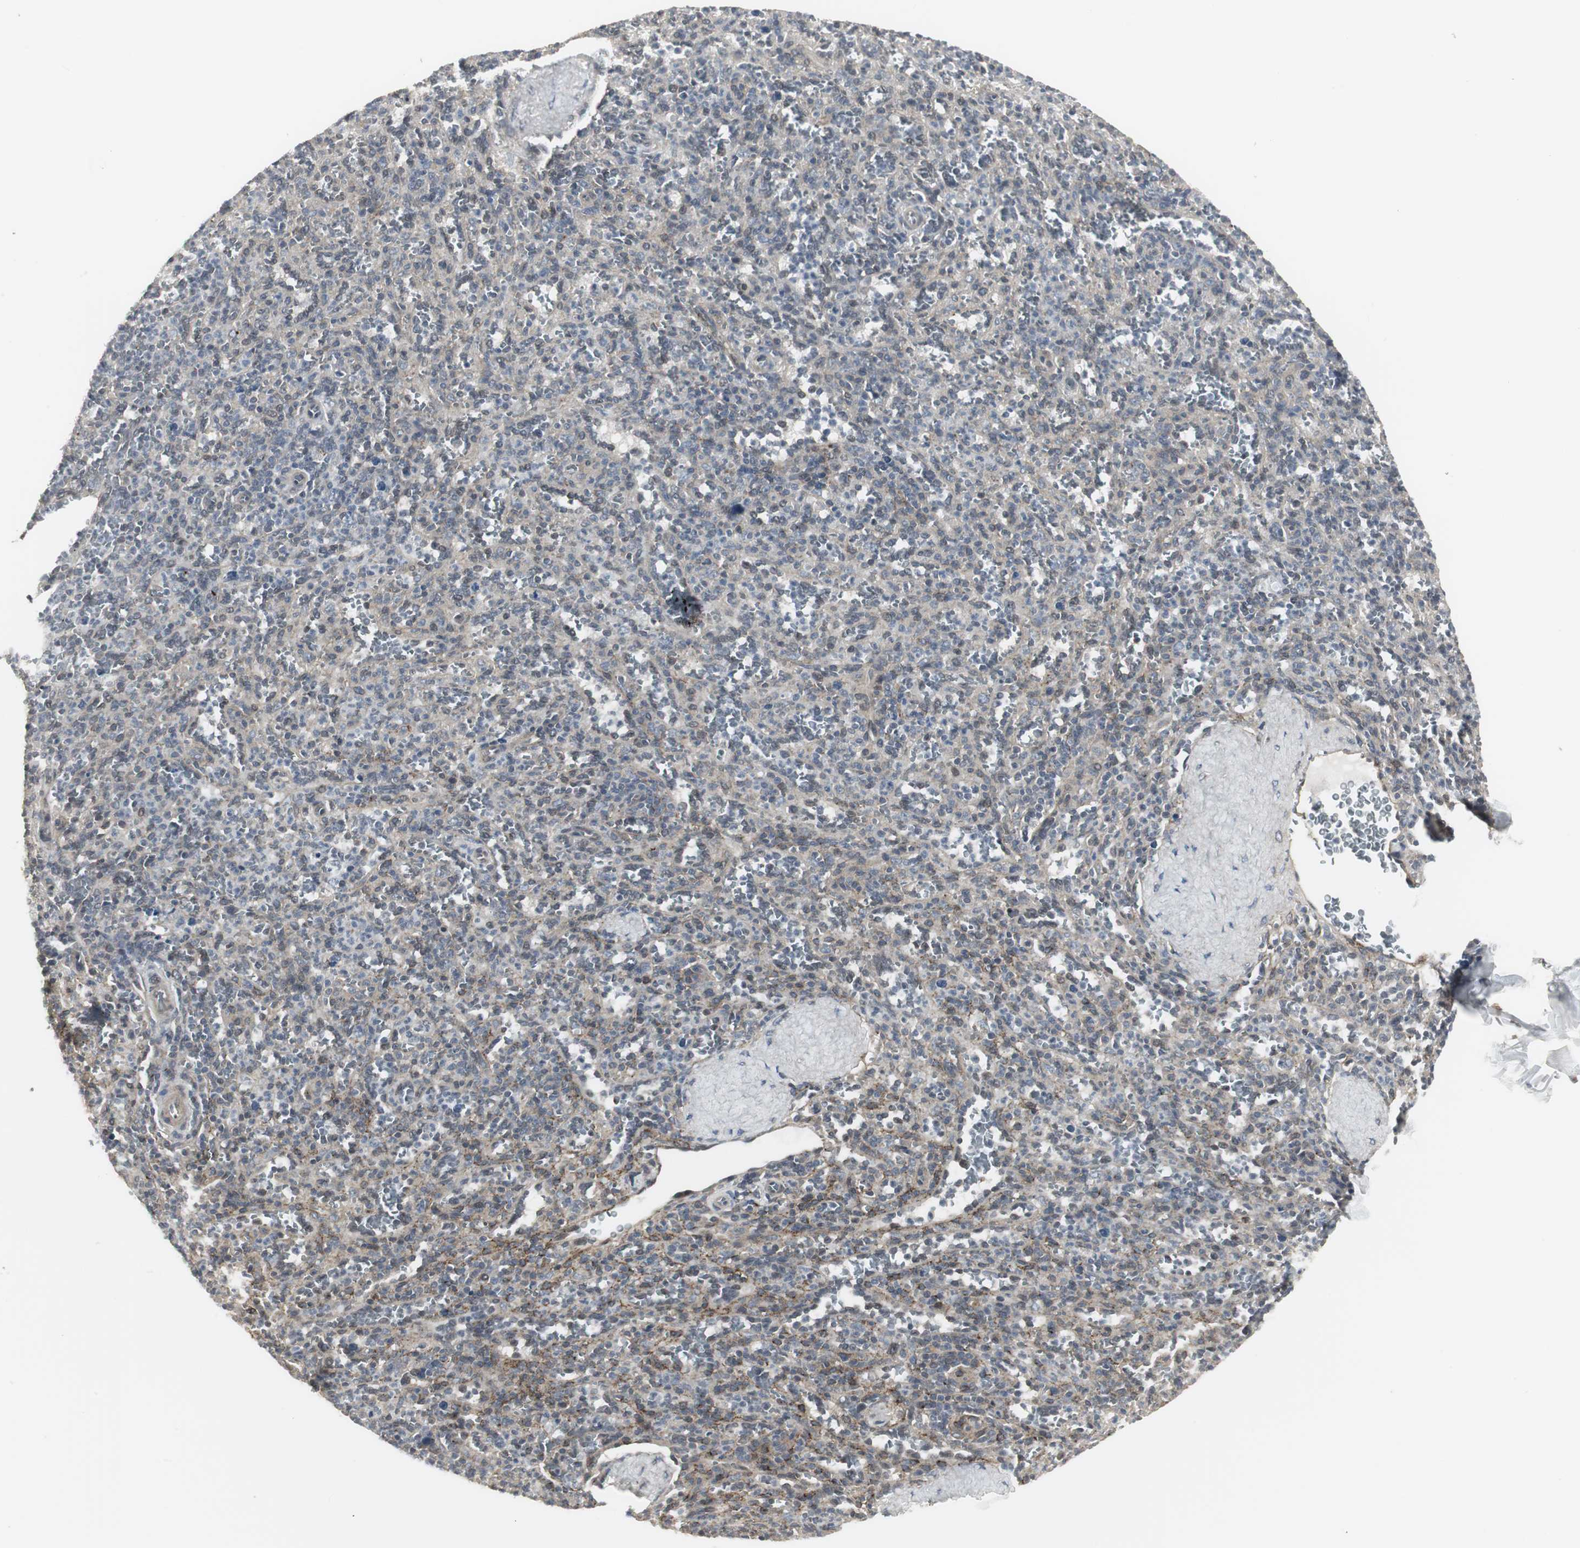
{"staining": {"intensity": "weak", "quantity": "<25%", "location": "cytoplasmic/membranous"}, "tissue": "spleen", "cell_type": "Cells in red pulp", "image_type": "normal", "snomed": [{"axis": "morphology", "description": "Normal tissue, NOS"}, {"axis": "topography", "description": "Spleen"}], "caption": "The photomicrograph exhibits no significant expression in cells in red pulp of spleen. The staining is performed using DAB brown chromogen with nuclei counter-stained in using hematoxylin.", "gene": "SCYL3", "patient": {"sex": "male", "age": 36}}